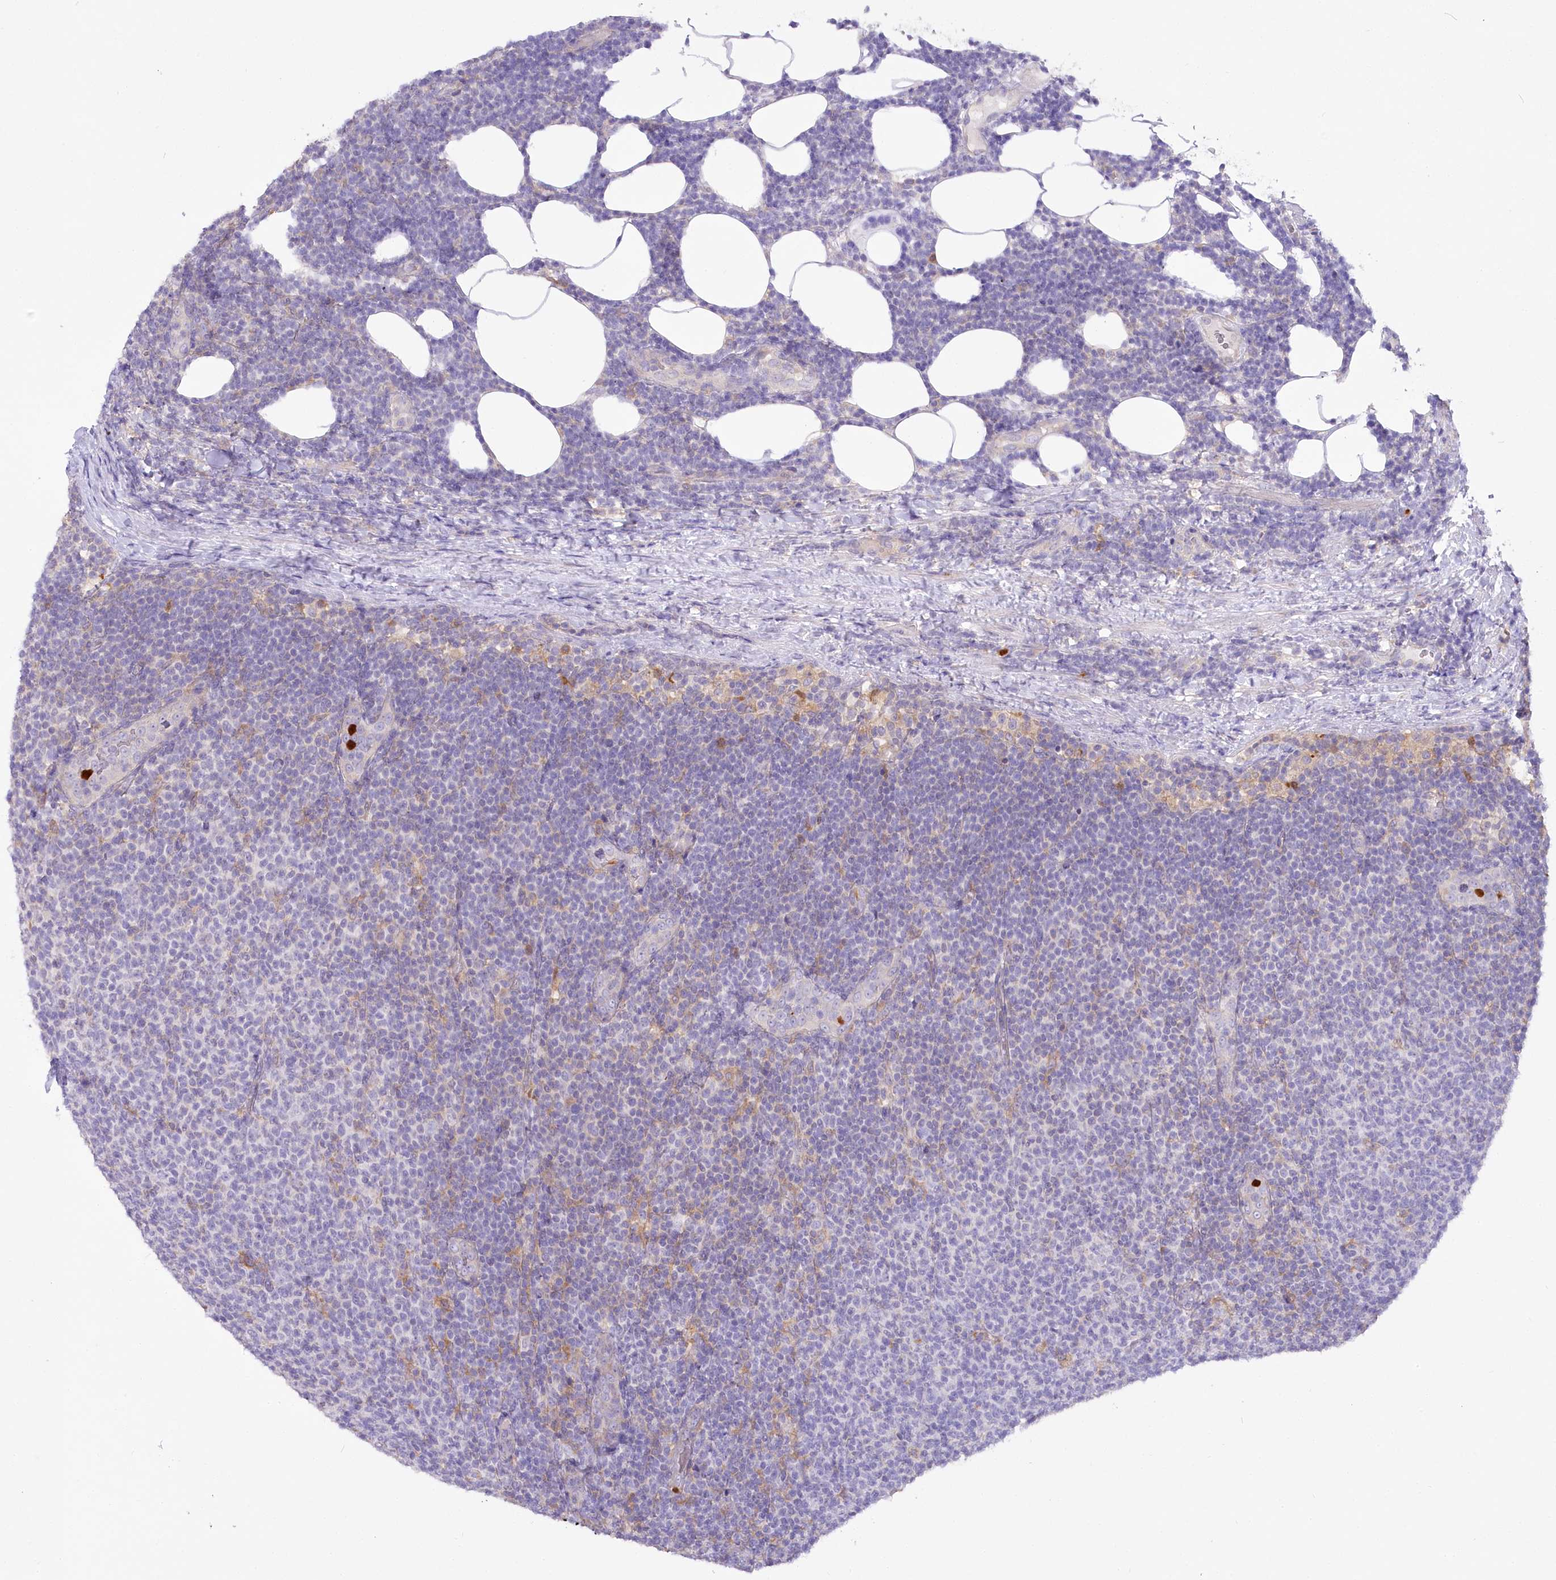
{"staining": {"intensity": "negative", "quantity": "none", "location": "none"}, "tissue": "lymphoma", "cell_type": "Tumor cells", "image_type": "cancer", "snomed": [{"axis": "morphology", "description": "Malignant lymphoma, non-Hodgkin's type, Low grade"}, {"axis": "topography", "description": "Lymph node"}], "caption": "High power microscopy image of an immunohistochemistry (IHC) photomicrograph of lymphoma, revealing no significant expression in tumor cells.", "gene": "DPYD", "patient": {"sex": "male", "age": 66}}